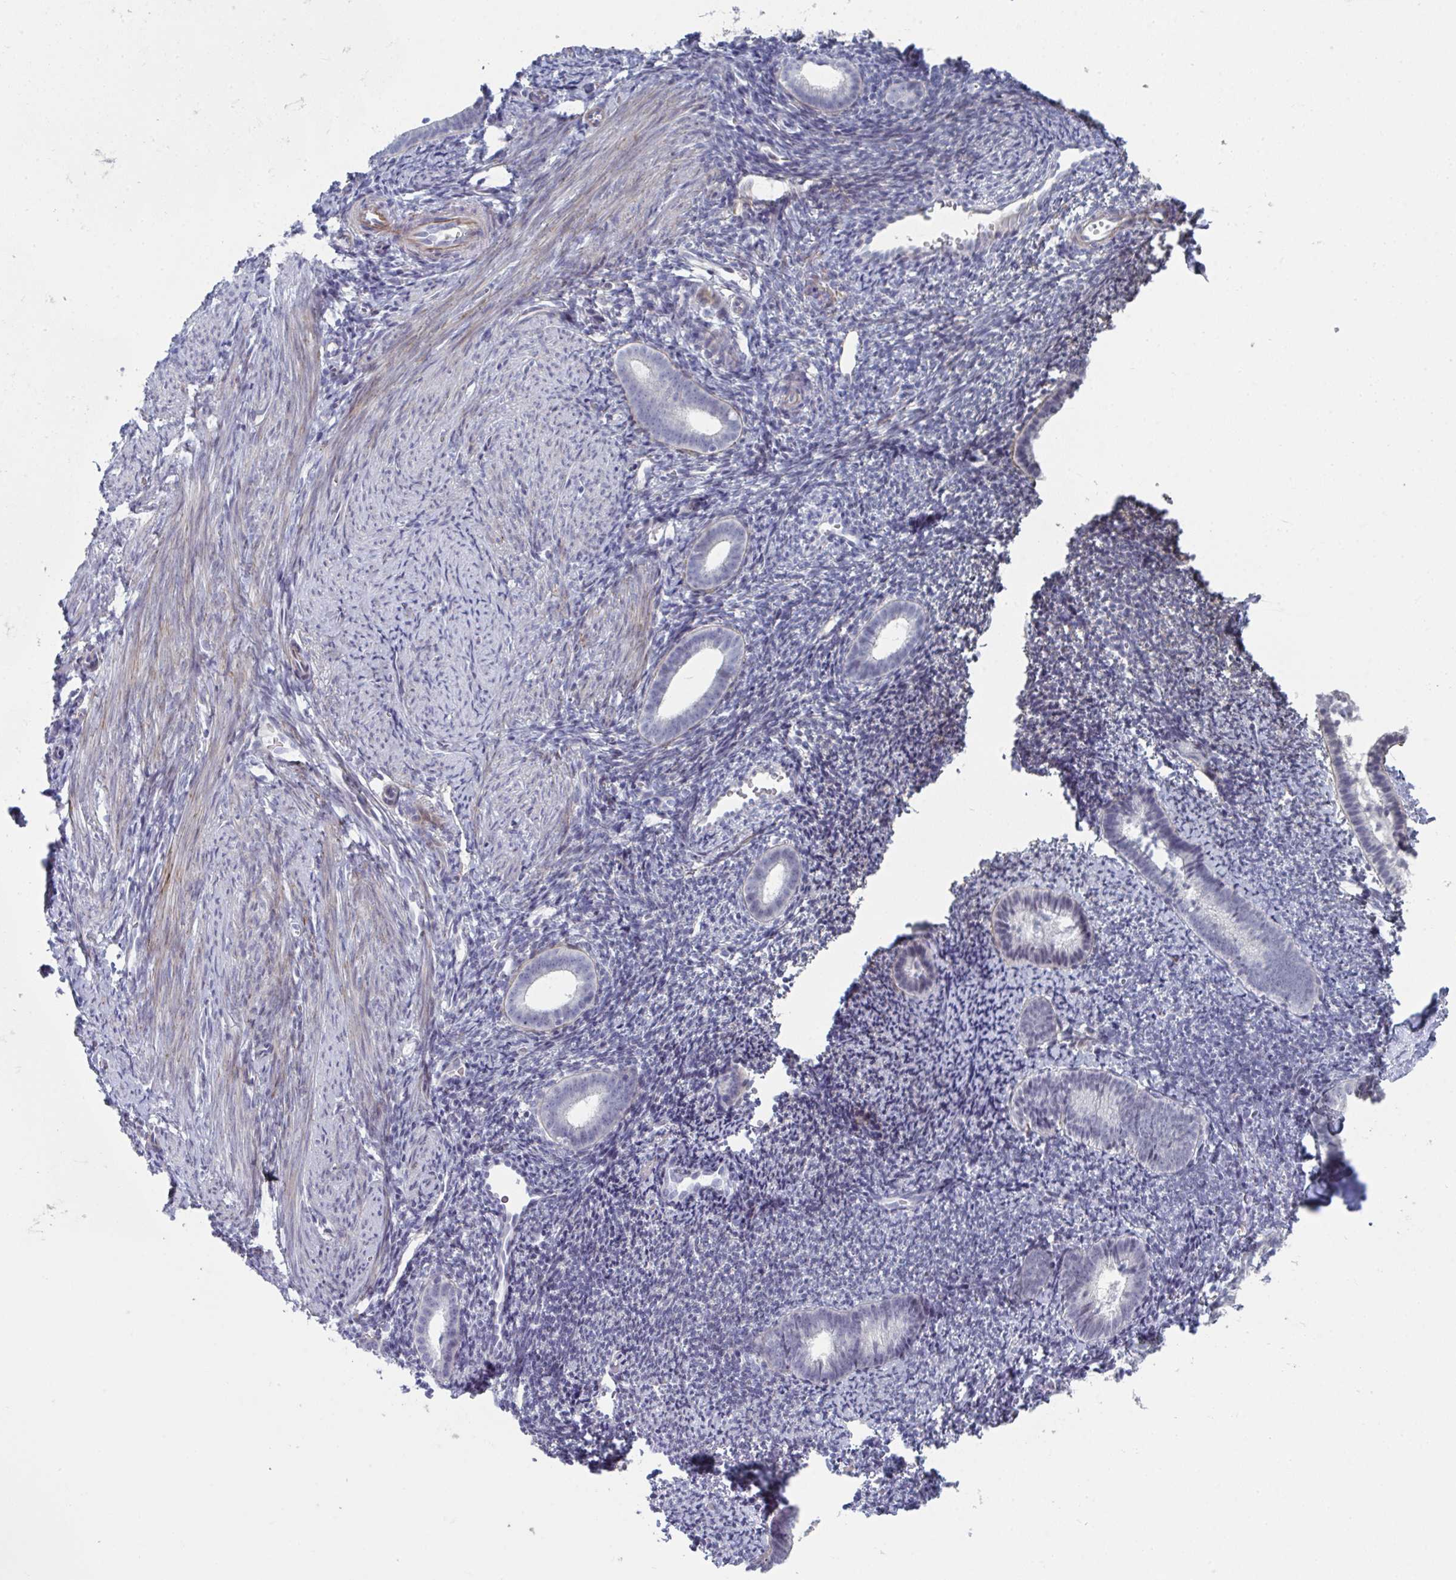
{"staining": {"intensity": "negative", "quantity": "none", "location": "none"}, "tissue": "endometrium", "cell_type": "Cells in endometrial stroma", "image_type": "normal", "snomed": [{"axis": "morphology", "description": "Normal tissue, NOS"}, {"axis": "topography", "description": "Endometrium"}], "caption": "Endometrium stained for a protein using IHC shows no expression cells in endometrial stroma.", "gene": "A1CF", "patient": {"sex": "female", "age": 39}}